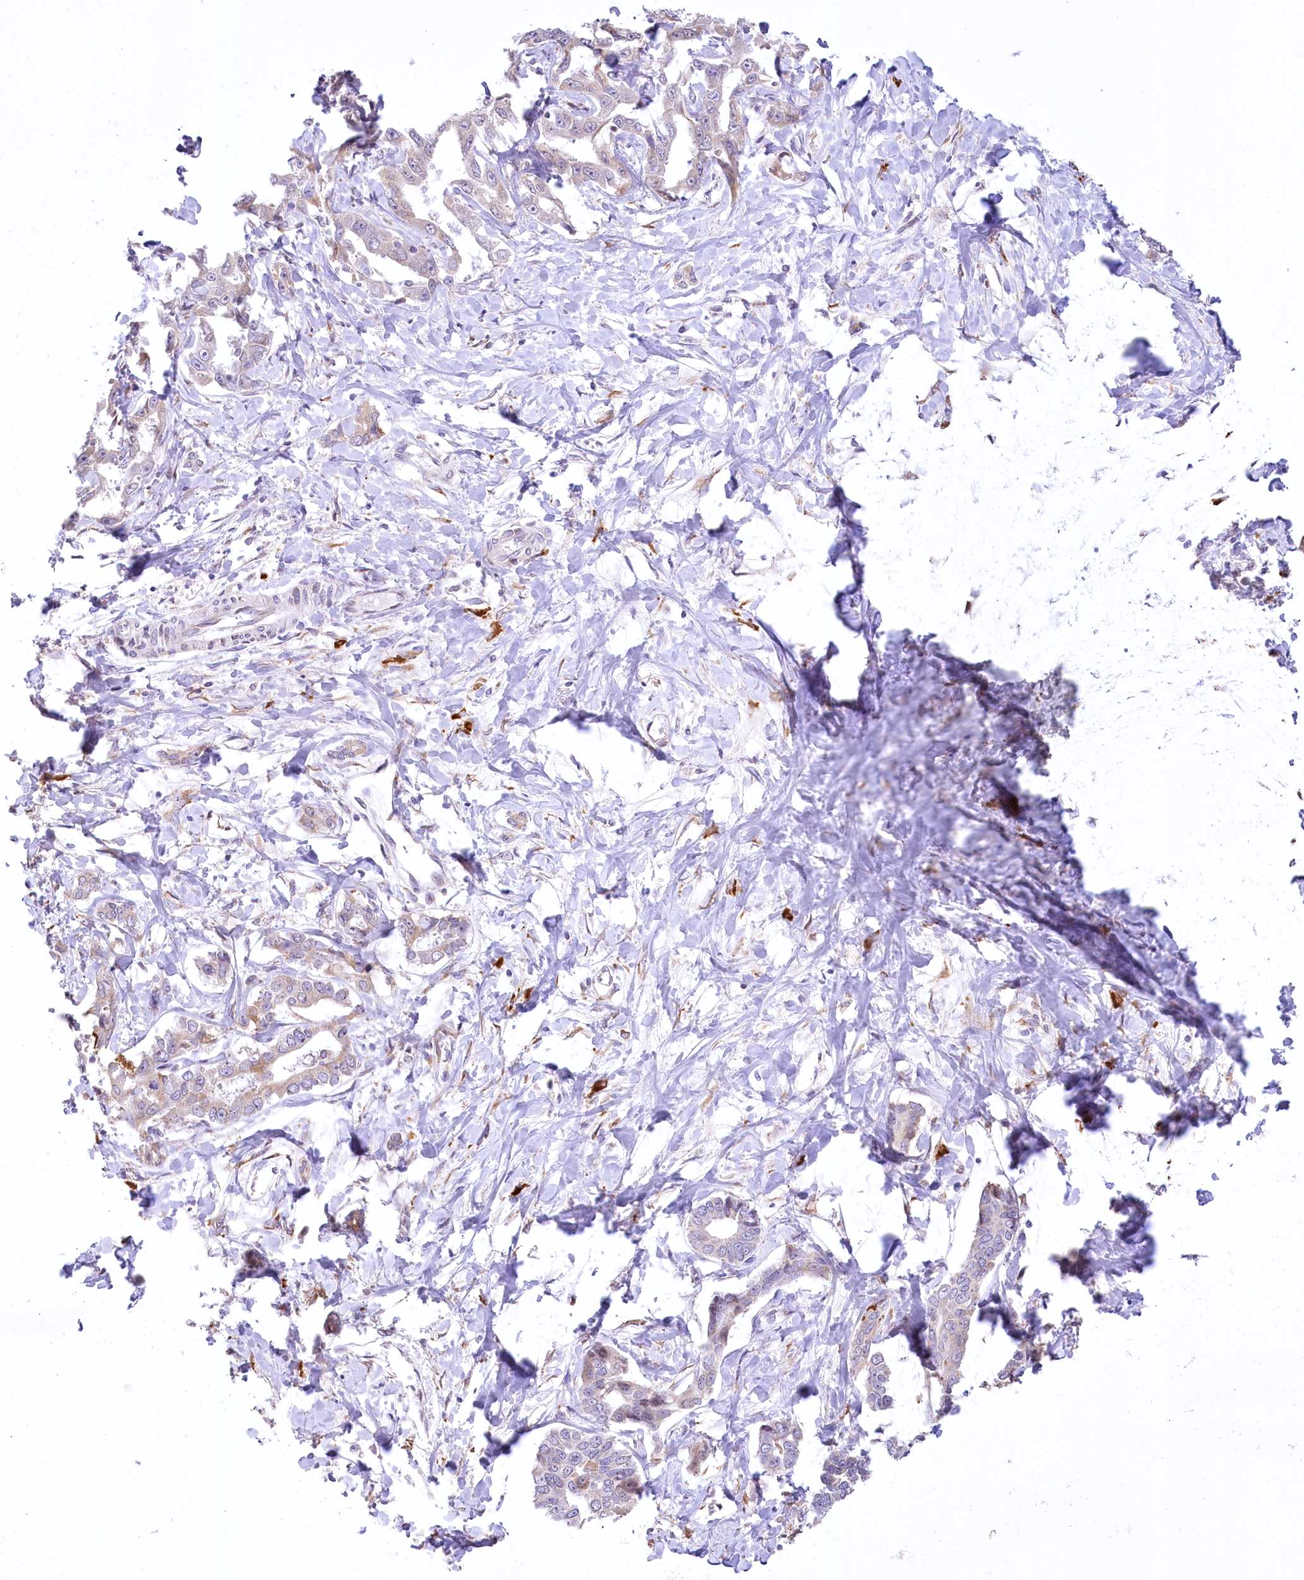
{"staining": {"intensity": "negative", "quantity": "none", "location": "none"}, "tissue": "liver cancer", "cell_type": "Tumor cells", "image_type": "cancer", "snomed": [{"axis": "morphology", "description": "Cholangiocarcinoma"}, {"axis": "topography", "description": "Liver"}], "caption": "This is an IHC micrograph of liver cancer. There is no expression in tumor cells.", "gene": "NCKAP5", "patient": {"sex": "male", "age": 59}}